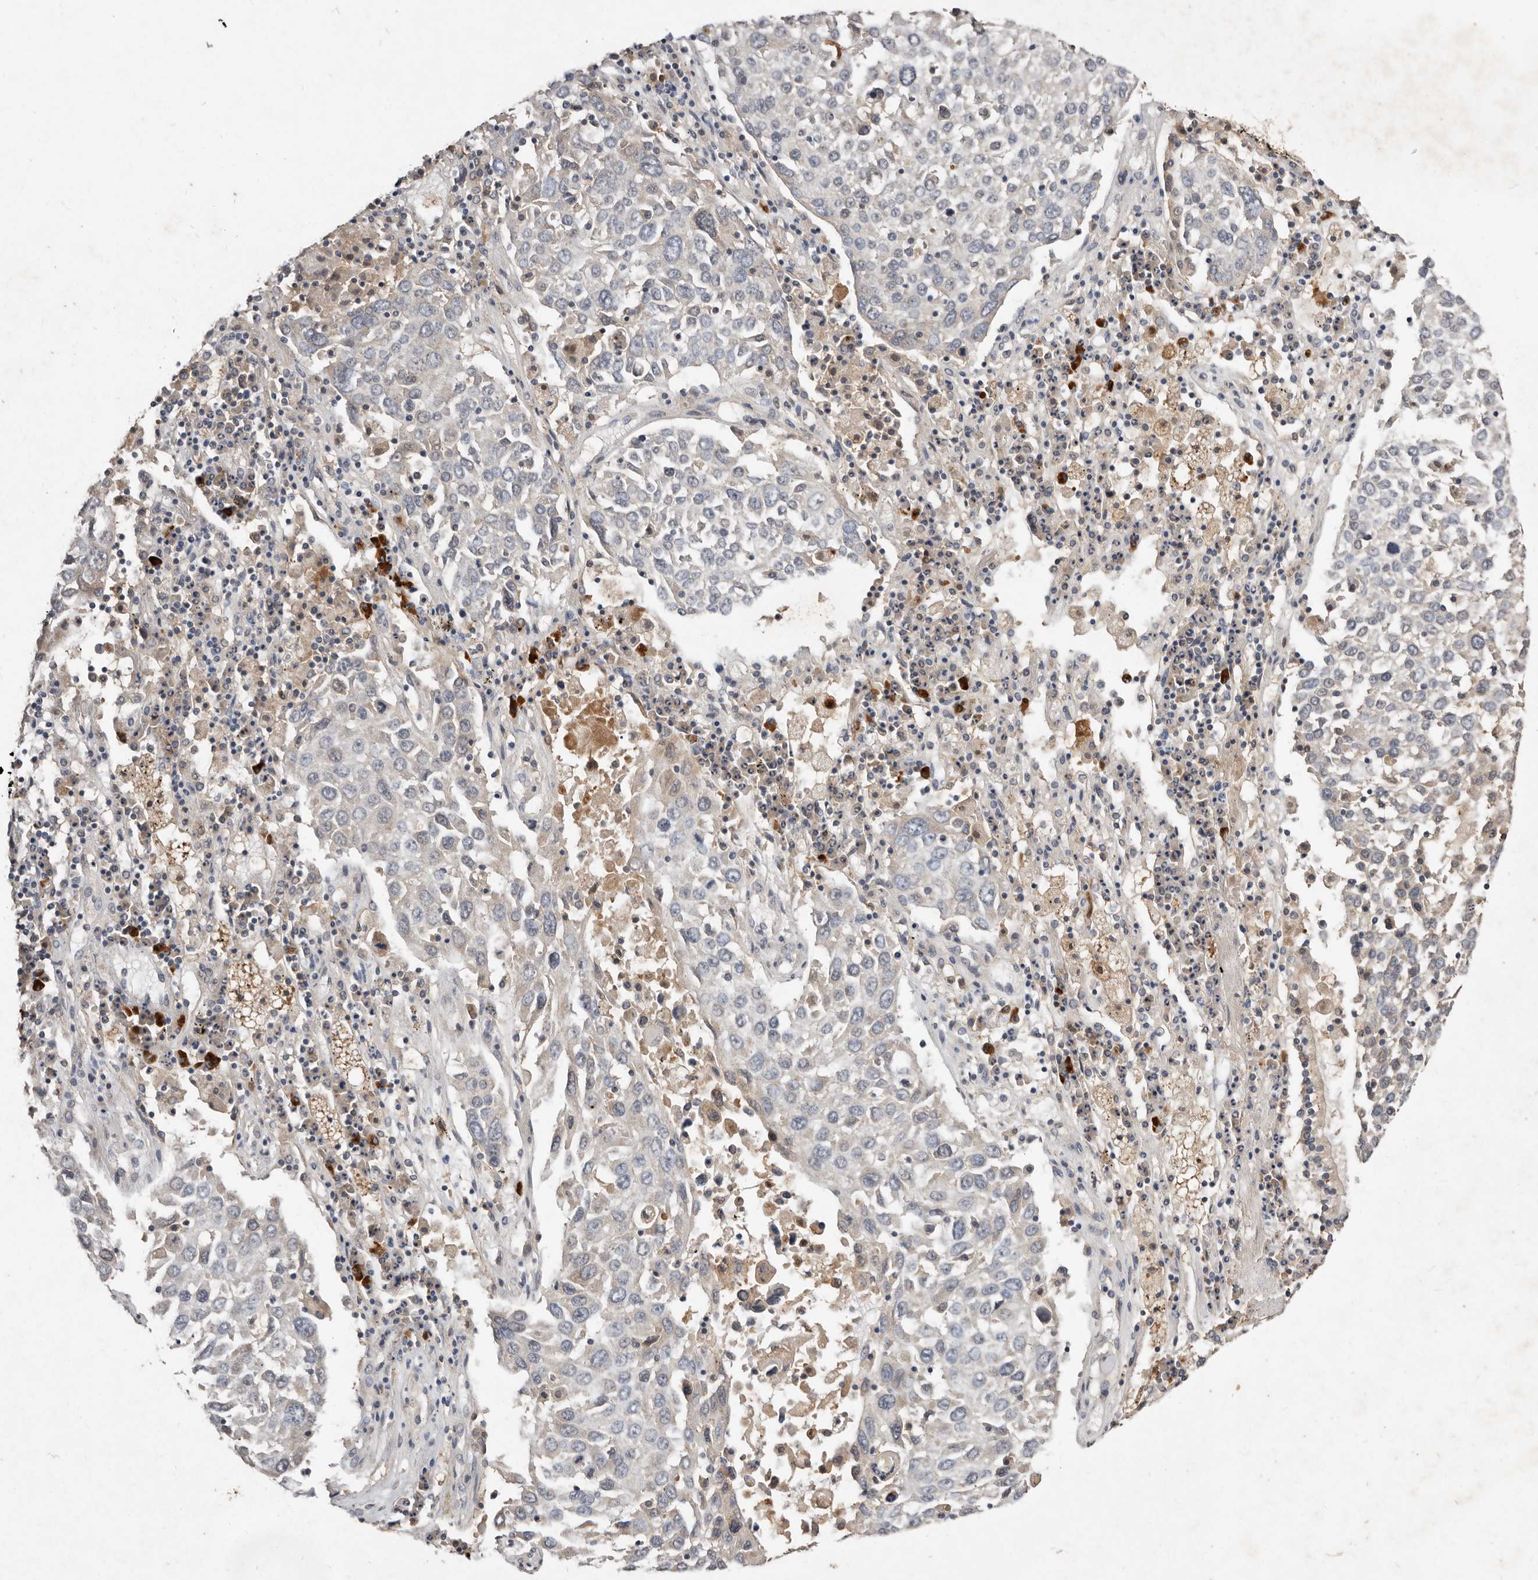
{"staining": {"intensity": "negative", "quantity": "none", "location": "none"}, "tissue": "lung cancer", "cell_type": "Tumor cells", "image_type": "cancer", "snomed": [{"axis": "morphology", "description": "Squamous cell carcinoma, NOS"}, {"axis": "topography", "description": "Lung"}], "caption": "Tumor cells show no significant expression in lung squamous cell carcinoma.", "gene": "EDEM1", "patient": {"sex": "male", "age": 65}}